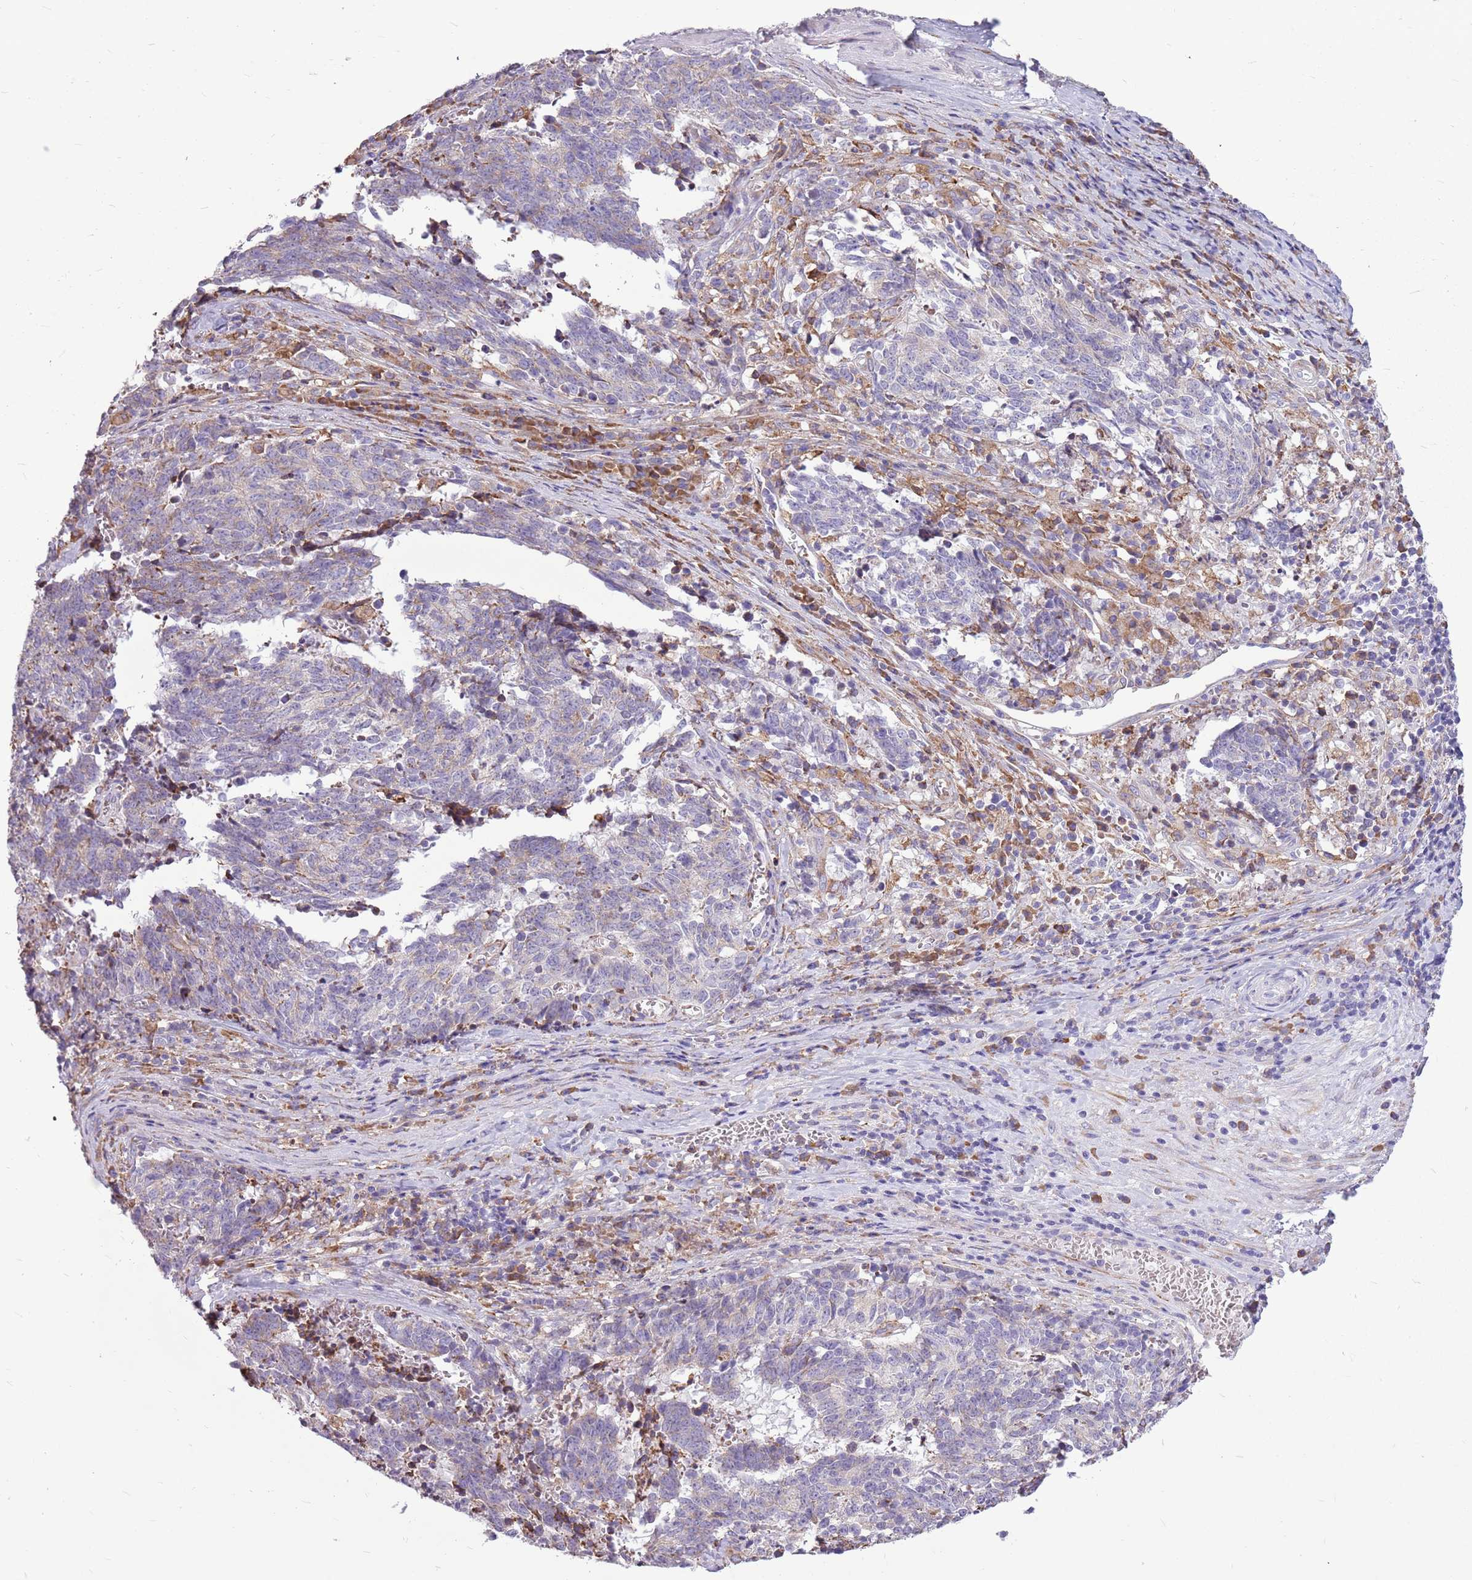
{"staining": {"intensity": "negative", "quantity": "none", "location": "none"}, "tissue": "cervical cancer", "cell_type": "Tumor cells", "image_type": "cancer", "snomed": [{"axis": "morphology", "description": "Squamous cell carcinoma, NOS"}, {"axis": "topography", "description": "Cervix"}], "caption": "IHC of human cervical cancer (squamous cell carcinoma) displays no staining in tumor cells.", "gene": "KCTD19", "patient": {"sex": "female", "age": 29}}